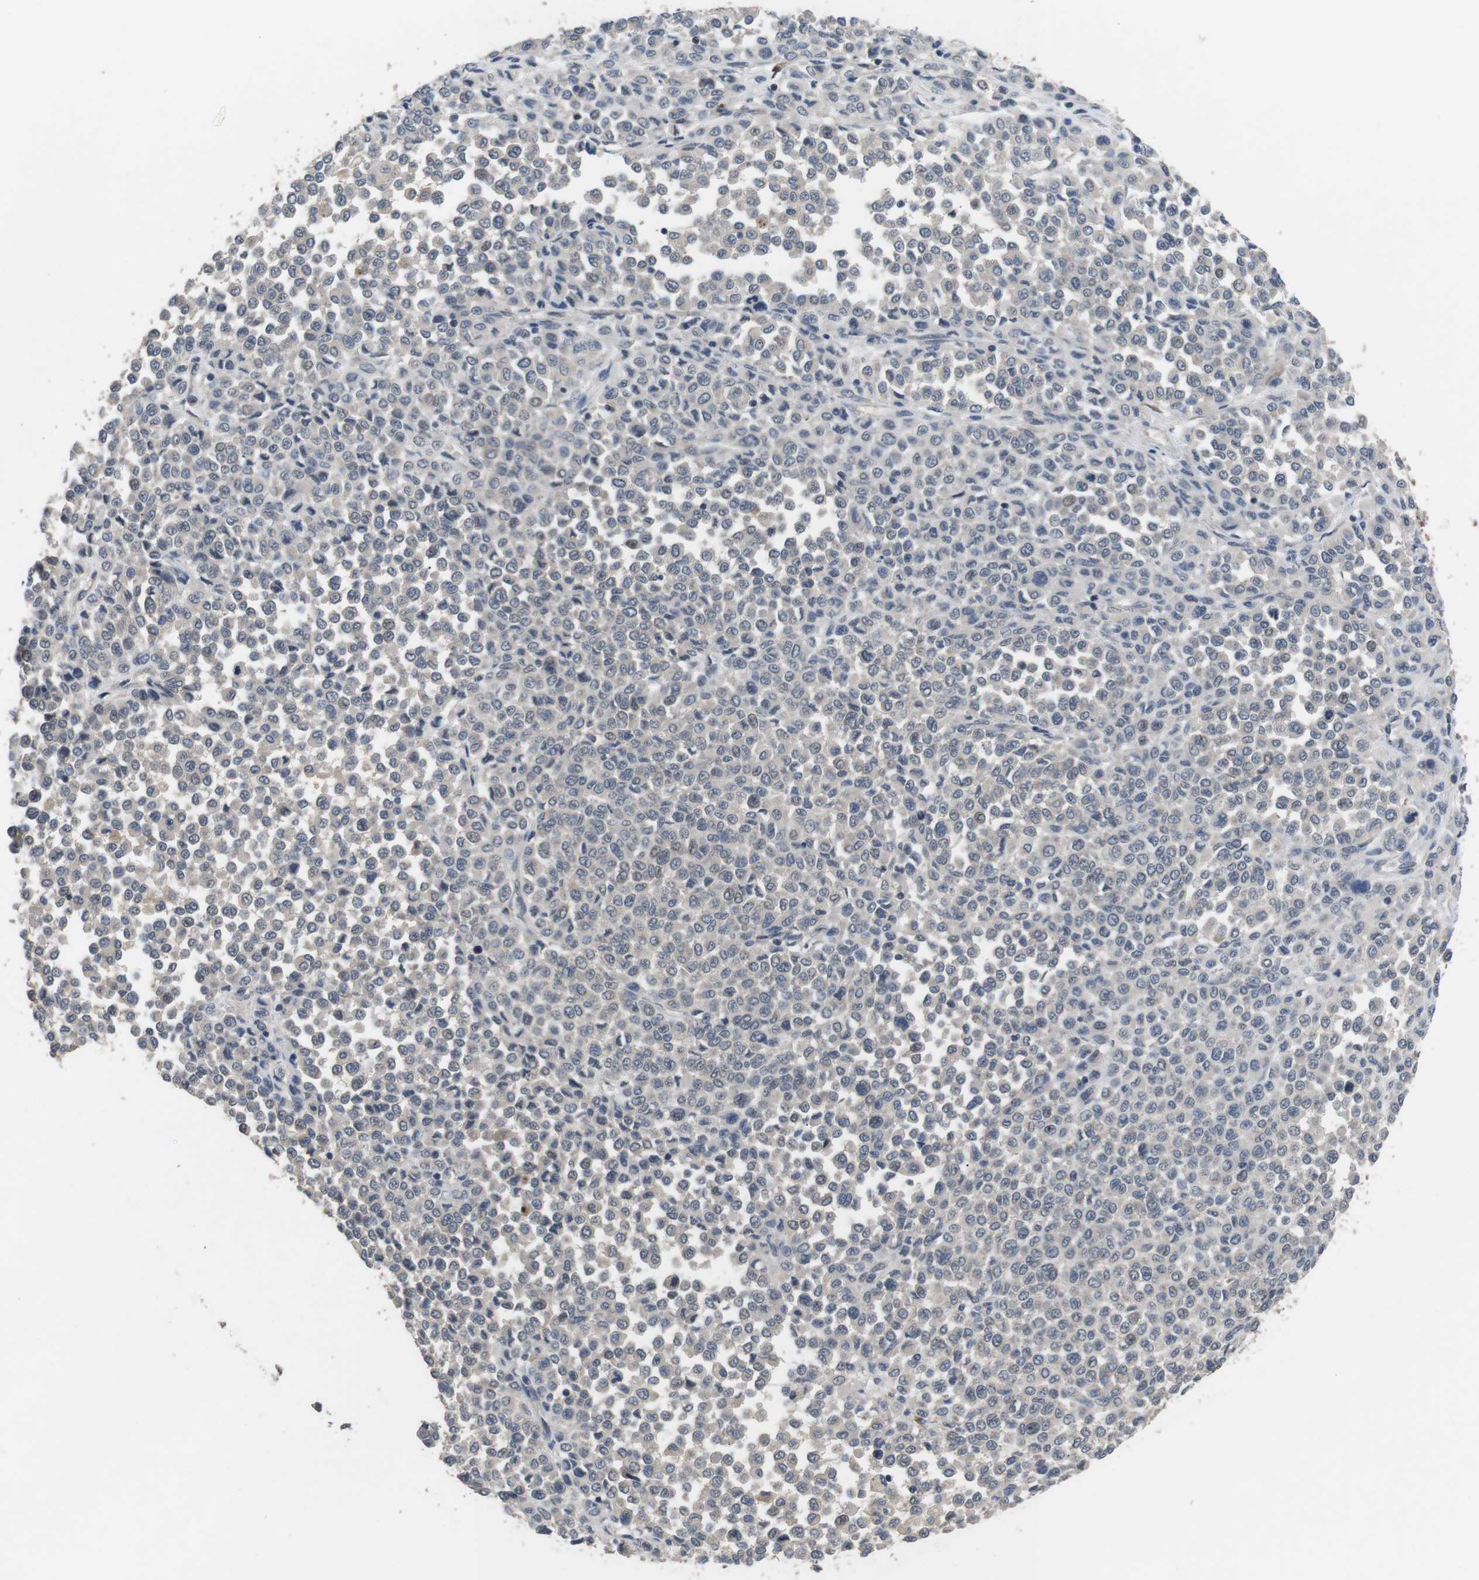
{"staining": {"intensity": "negative", "quantity": "none", "location": "none"}, "tissue": "melanoma", "cell_type": "Tumor cells", "image_type": "cancer", "snomed": [{"axis": "morphology", "description": "Malignant melanoma, Metastatic site"}, {"axis": "topography", "description": "Pancreas"}], "caption": "Malignant melanoma (metastatic site) stained for a protein using IHC exhibits no staining tumor cells.", "gene": "ADGRL3", "patient": {"sex": "female", "age": 30}}